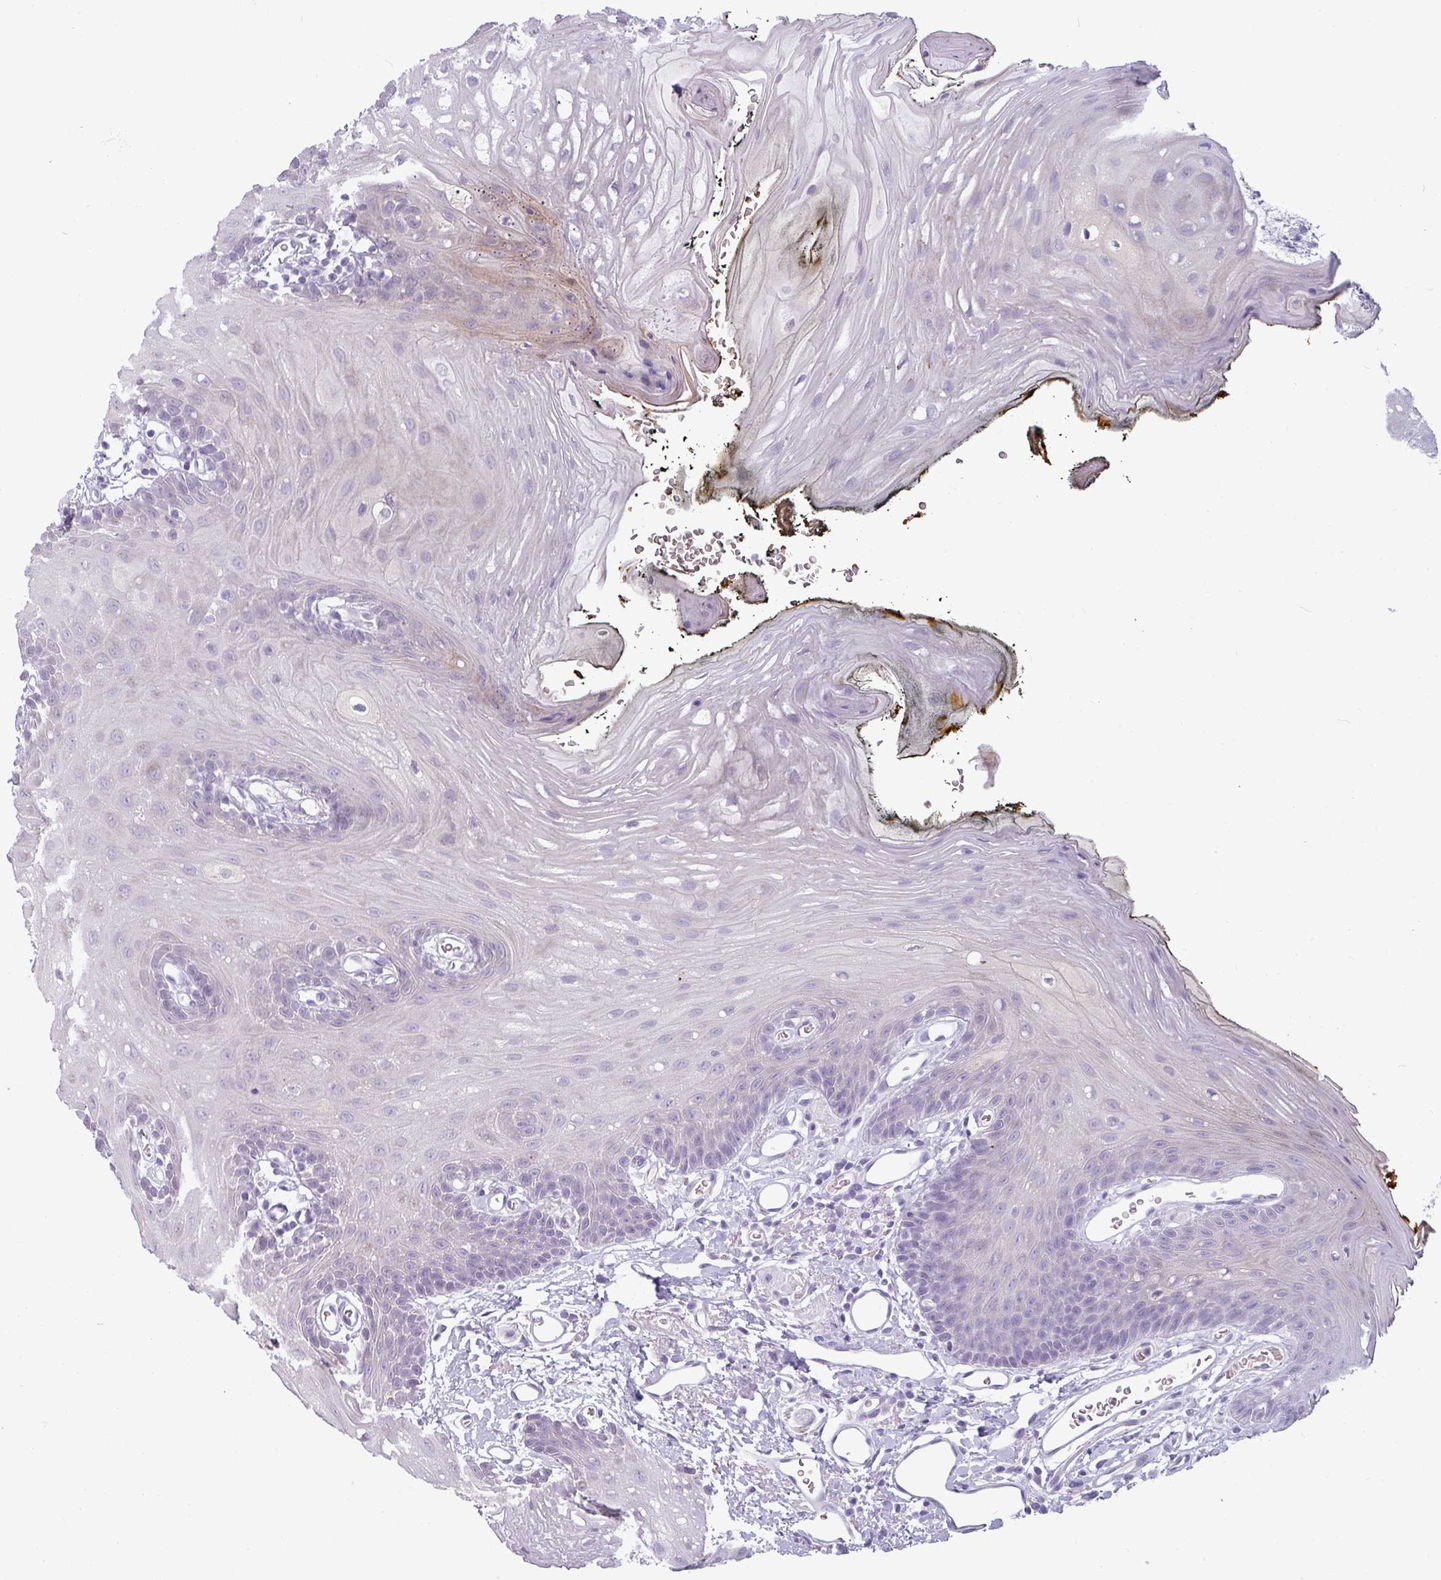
{"staining": {"intensity": "negative", "quantity": "none", "location": "none"}, "tissue": "oral mucosa", "cell_type": "Squamous epithelial cells", "image_type": "normal", "snomed": [{"axis": "morphology", "description": "Normal tissue, NOS"}, {"axis": "morphology", "description": "Squamous cell carcinoma, NOS"}, {"axis": "topography", "description": "Oral tissue"}, {"axis": "topography", "description": "Head-Neck"}], "caption": "Photomicrograph shows no significant protein positivity in squamous epithelial cells of benign oral mucosa.", "gene": "SLC26A9", "patient": {"sex": "female", "age": 81}}